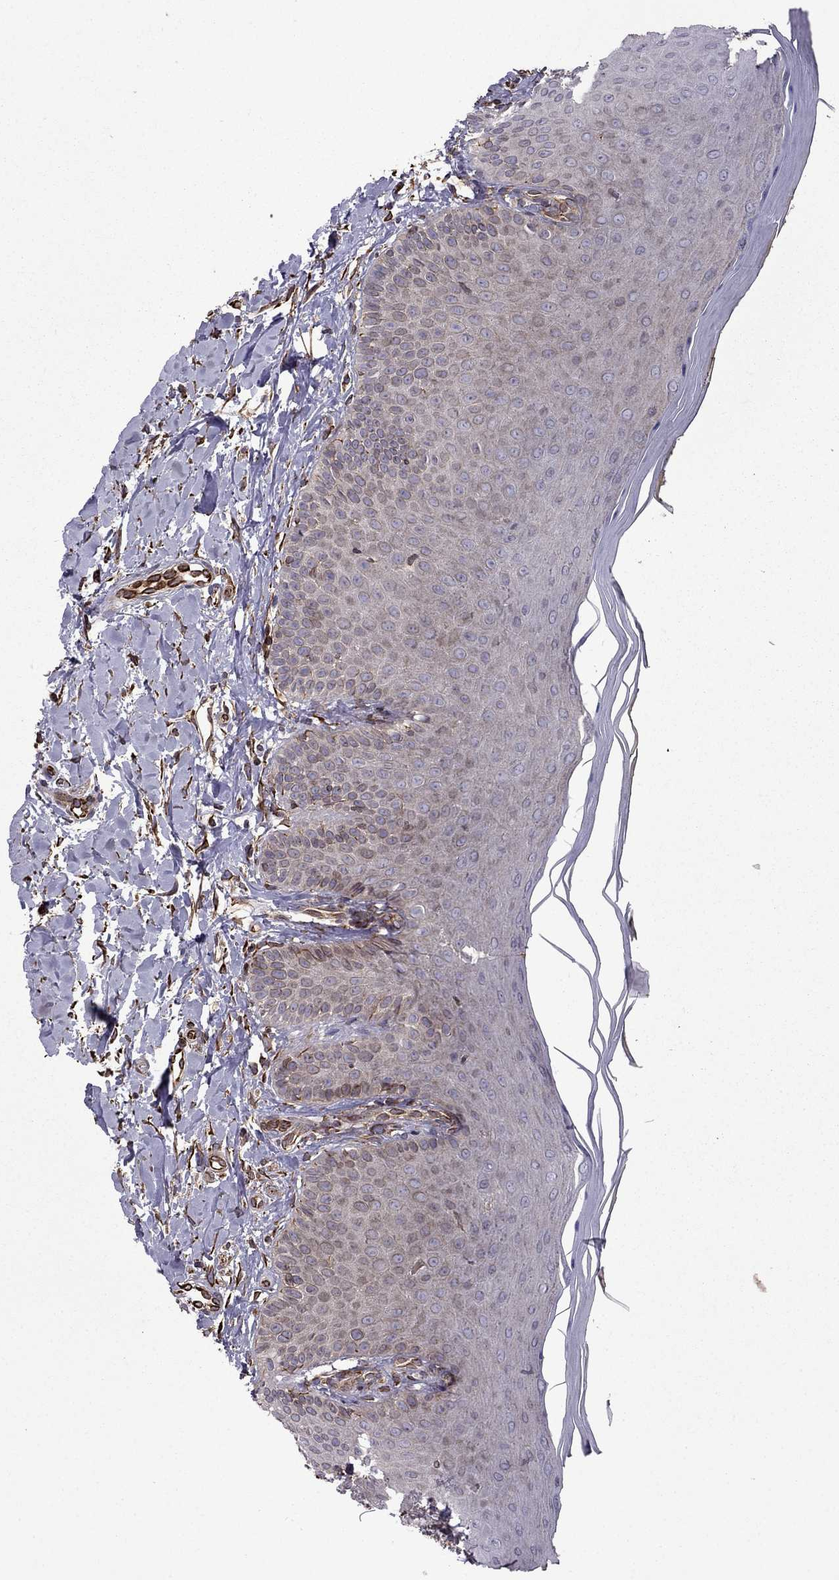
{"staining": {"intensity": "moderate", "quantity": "<25%", "location": "cytoplasmic/membranous"}, "tissue": "oral mucosa", "cell_type": "Squamous epithelial cells", "image_type": "normal", "snomed": [{"axis": "morphology", "description": "Normal tissue, NOS"}, {"axis": "topography", "description": "Oral tissue"}], "caption": "Protein staining of normal oral mucosa reveals moderate cytoplasmic/membranous staining in about <25% of squamous epithelial cells. (DAB (3,3'-diaminobenzidine) IHC, brown staining for protein, blue staining for nuclei).", "gene": "CDC42BPA", "patient": {"sex": "female", "age": 43}}